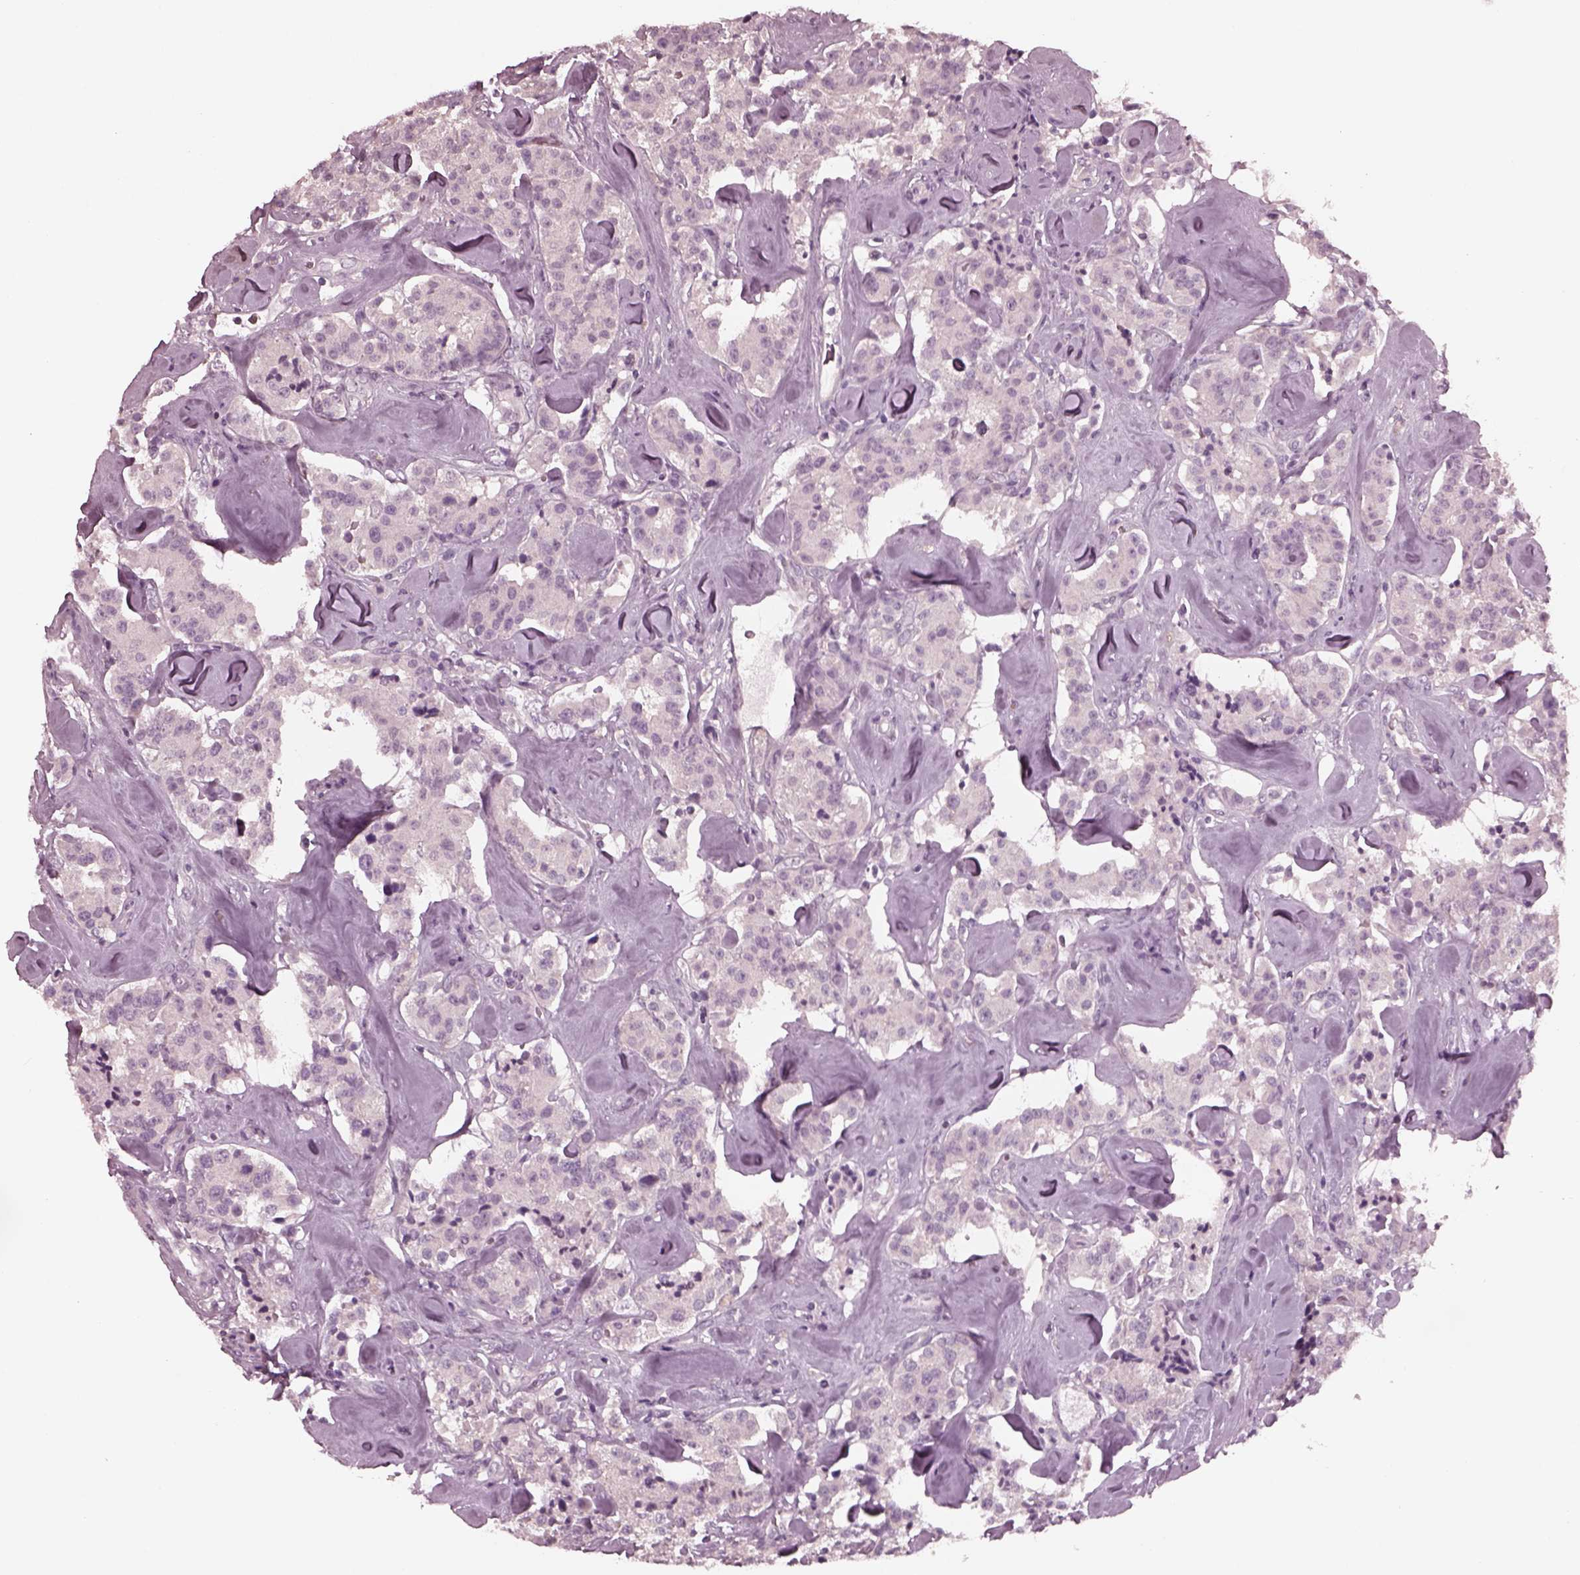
{"staining": {"intensity": "negative", "quantity": "none", "location": "none"}, "tissue": "carcinoid", "cell_type": "Tumor cells", "image_type": "cancer", "snomed": [{"axis": "morphology", "description": "Carcinoid, malignant, NOS"}, {"axis": "topography", "description": "Pancreas"}], "caption": "Malignant carcinoid was stained to show a protein in brown. There is no significant staining in tumor cells.", "gene": "YY2", "patient": {"sex": "male", "age": 41}}